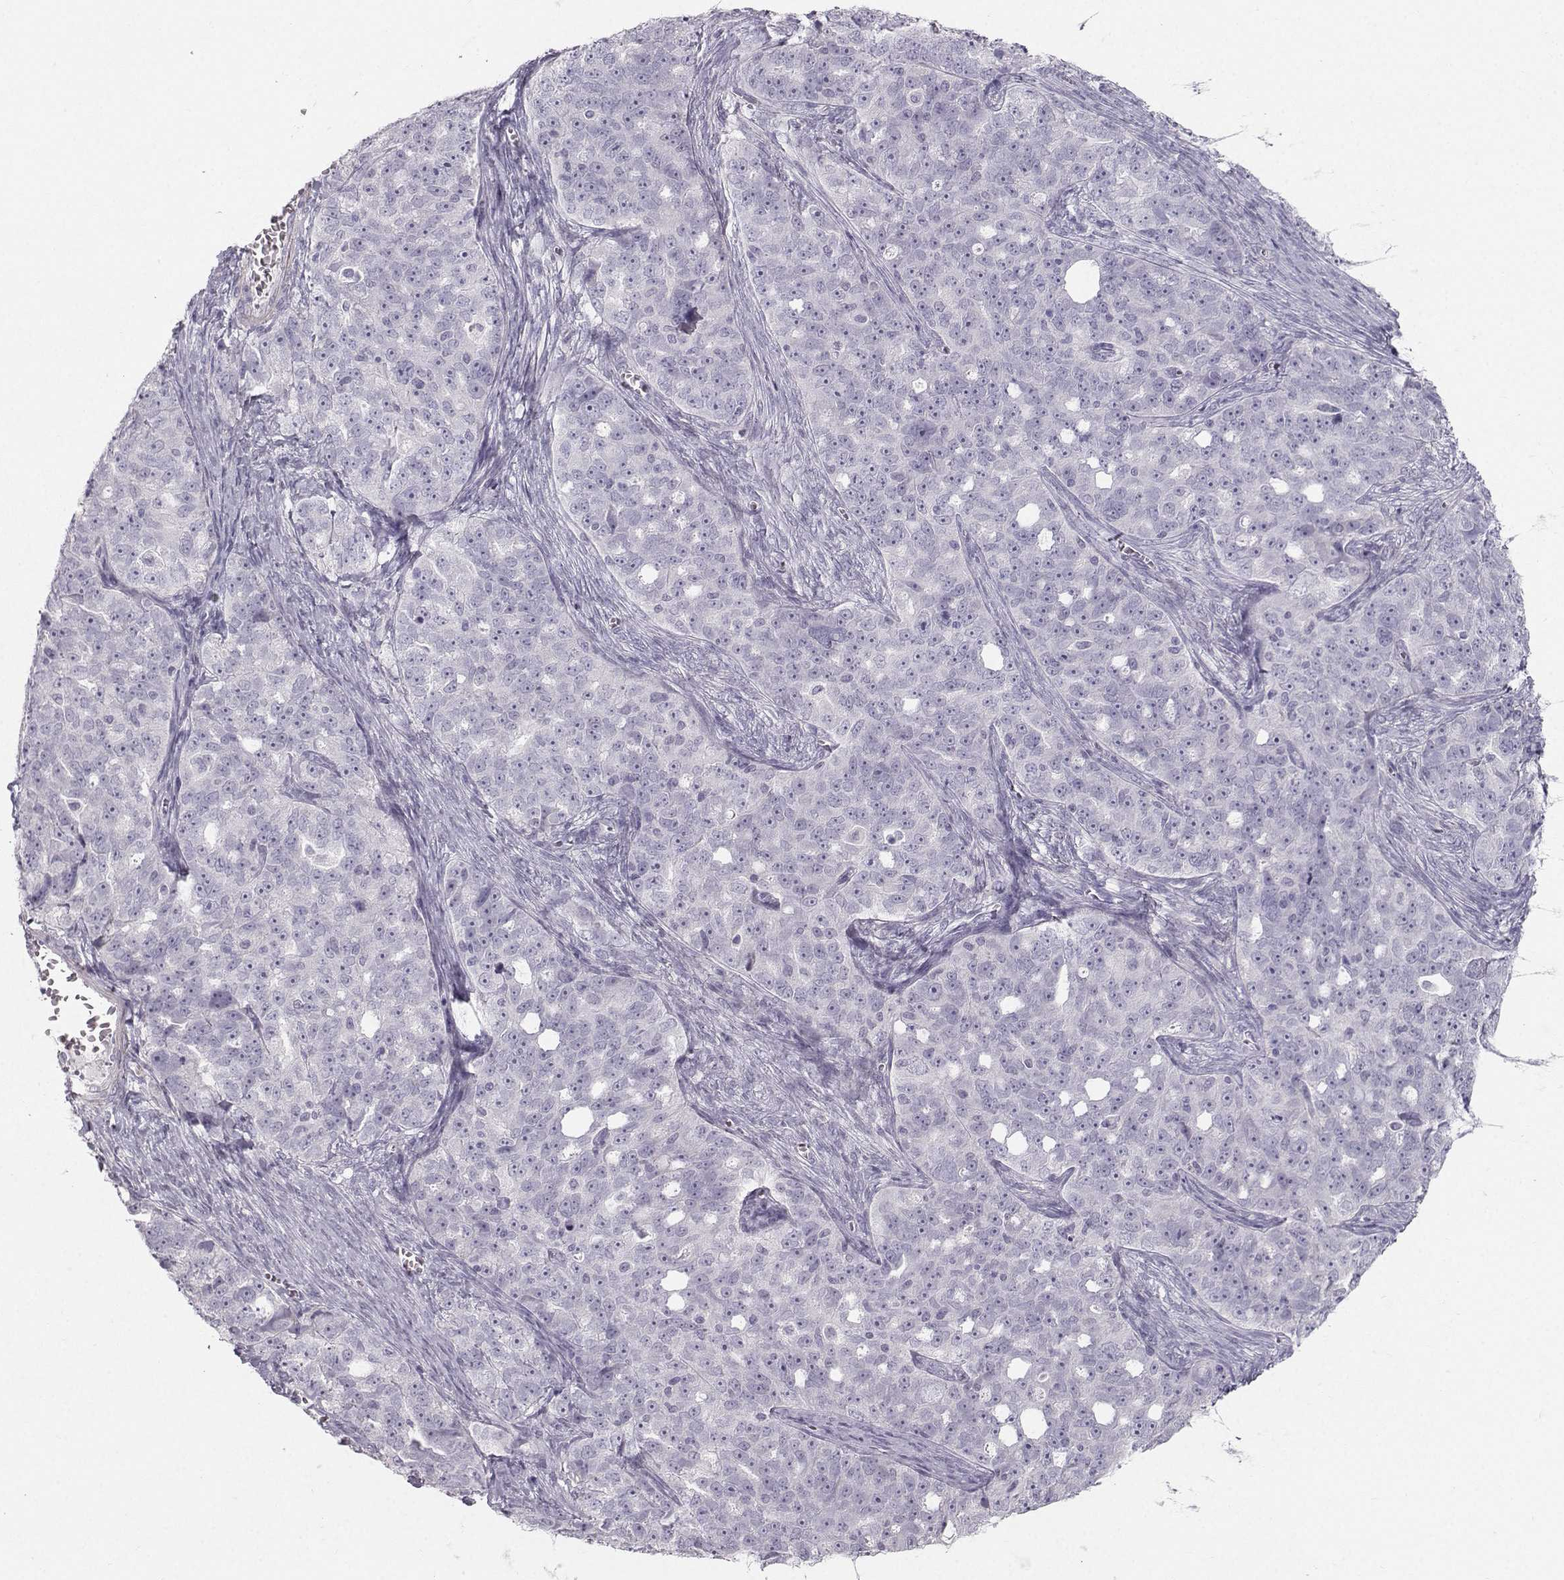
{"staining": {"intensity": "negative", "quantity": "none", "location": "none"}, "tissue": "ovarian cancer", "cell_type": "Tumor cells", "image_type": "cancer", "snomed": [{"axis": "morphology", "description": "Cystadenocarcinoma, serous, NOS"}, {"axis": "topography", "description": "Ovary"}], "caption": "Immunohistochemistry micrograph of human ovarian cancer stained for a protein (brown), which displays no staining in tumor cells.", "gene": "CASR", "patient": {"sex": "female", "age": 51}}